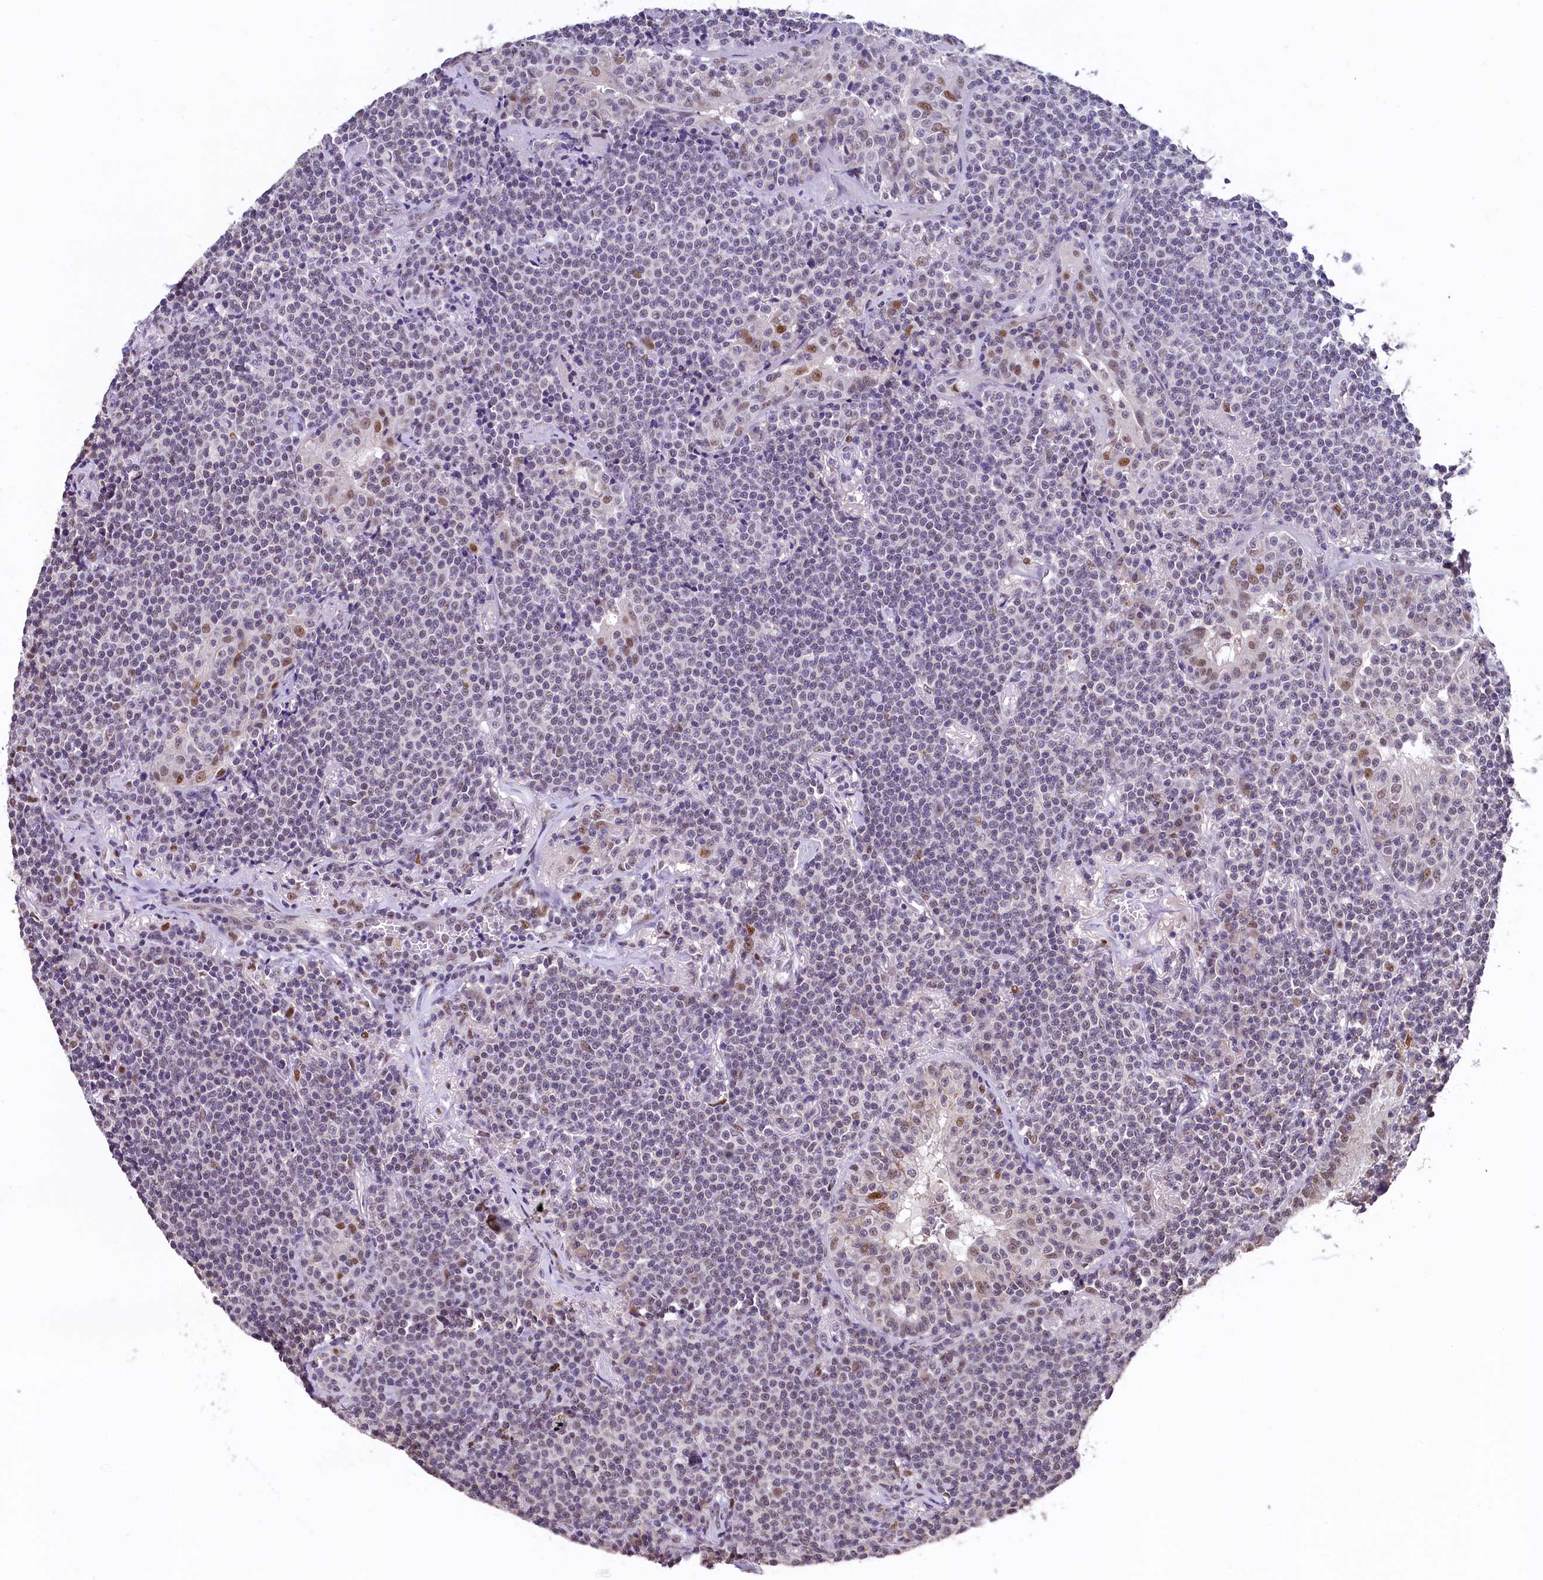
{"staining": {"intensity": "negative", "quantity": "none", "location": "none"}, "tissue": "lymphoma", "cell_type": "Tumor cells", "image_type": "cancer", "snomed": [{"axis": "morphology", "description": "Malignant lymphoma, non-Hodgkin's type, Low grade"}, {"axis": "topography", "description": "Lung"}], "caption": "Photomicrograph shows no protein positivity in tumor cells of lymphoma tissue. (Immunohistochemistry (ihc), brightfield microscopy, high magnification).", "gene": "HECTD4", "patient": {"sex": "female", "age": 71}}